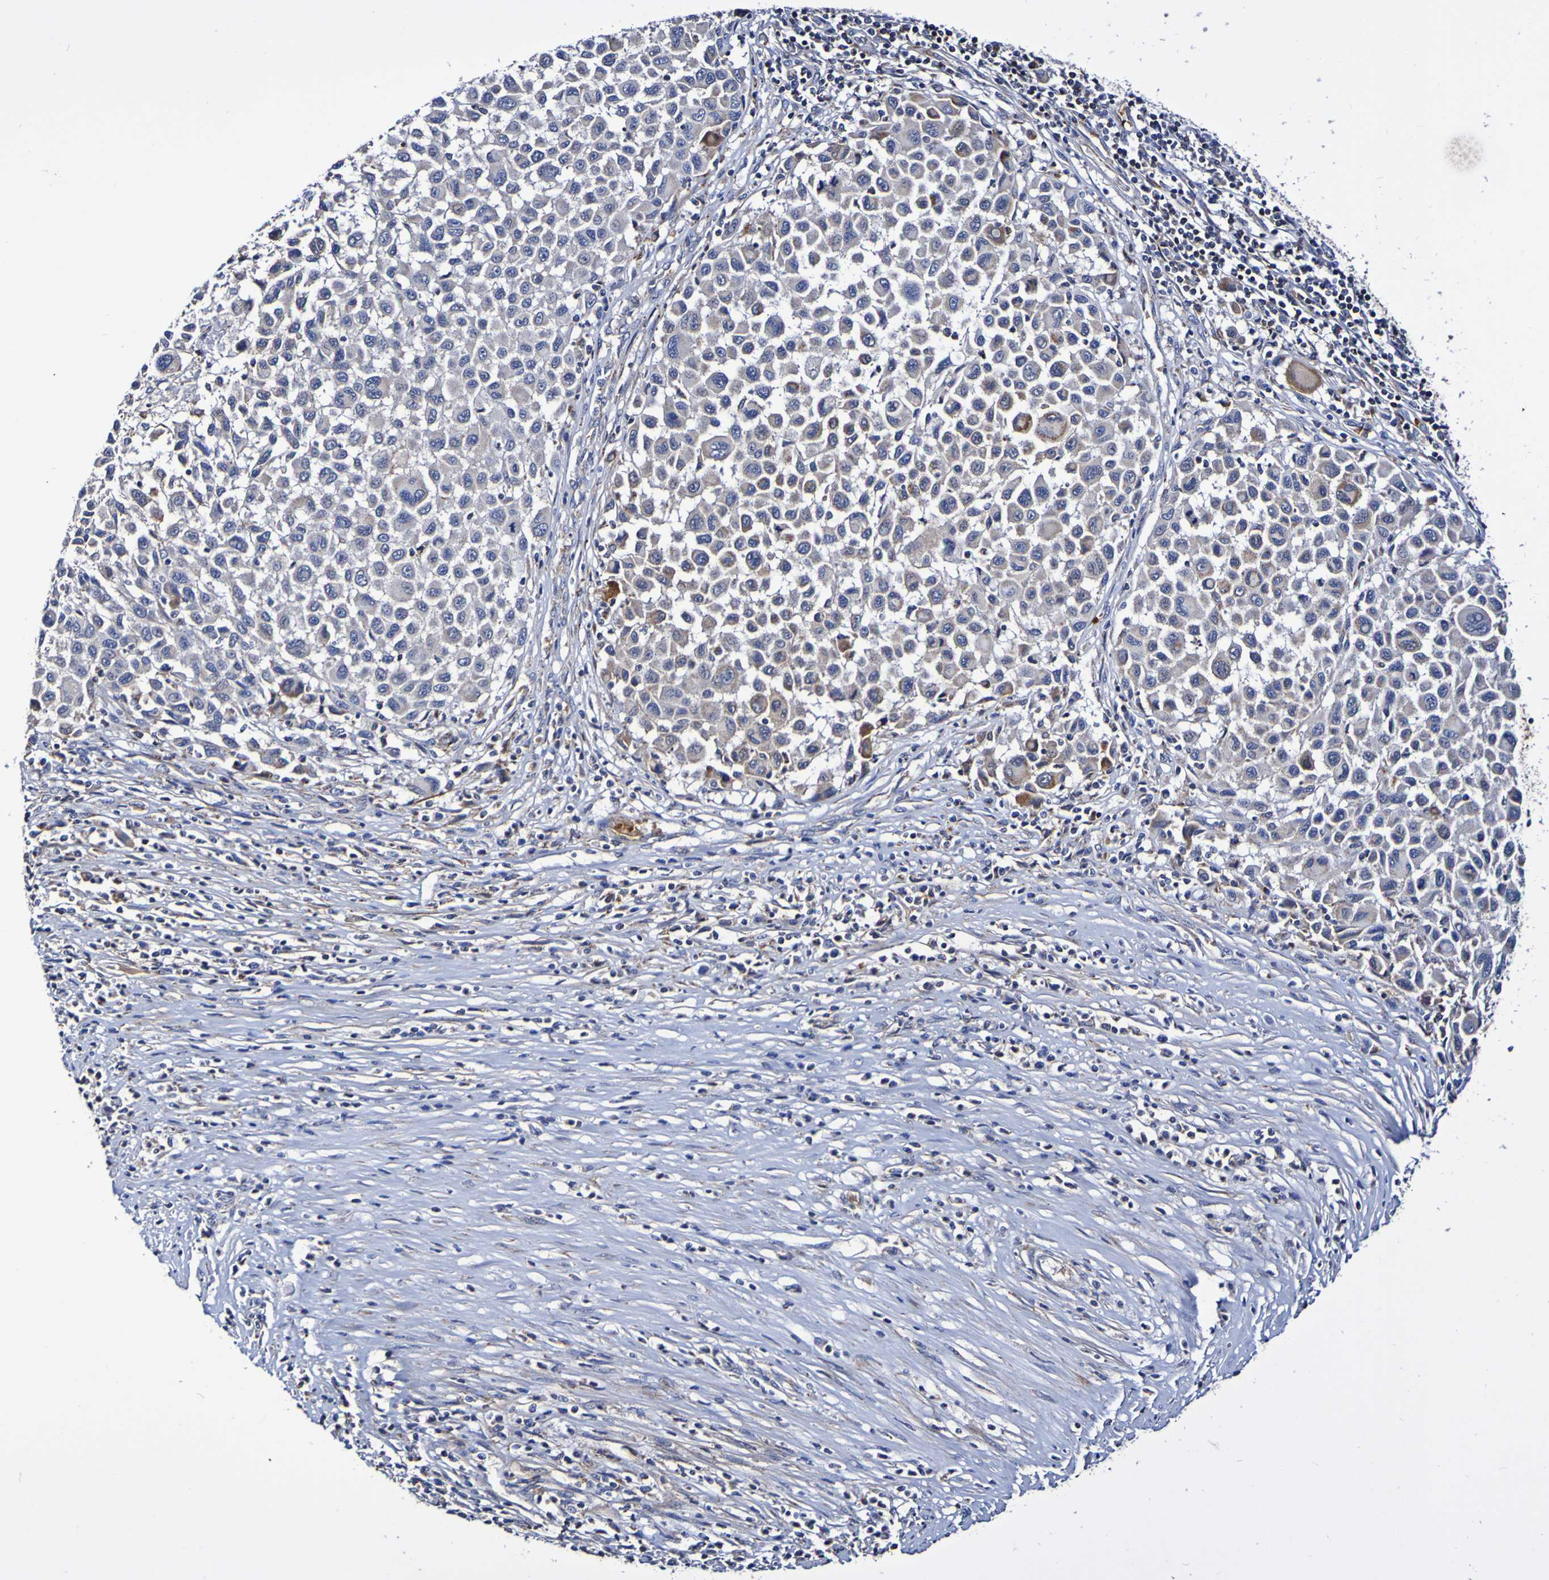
{"staining": {"intensity": "negative", "quantity": "none", "location": "none"}, "tissue": "melanoma", "cell_type": "Tumor cells", "image_type": "cancer", "snomed": [{"axis": "morphology", "description": "Malignant melanoma, Metastatic site"}, {"axis": "topography", "description": "Lymph node"}], "caption": "There is no significant staining in tumor cells of melanoma.", "gene": "WNT4", "patient": {"sex": "male", "age": 61}}